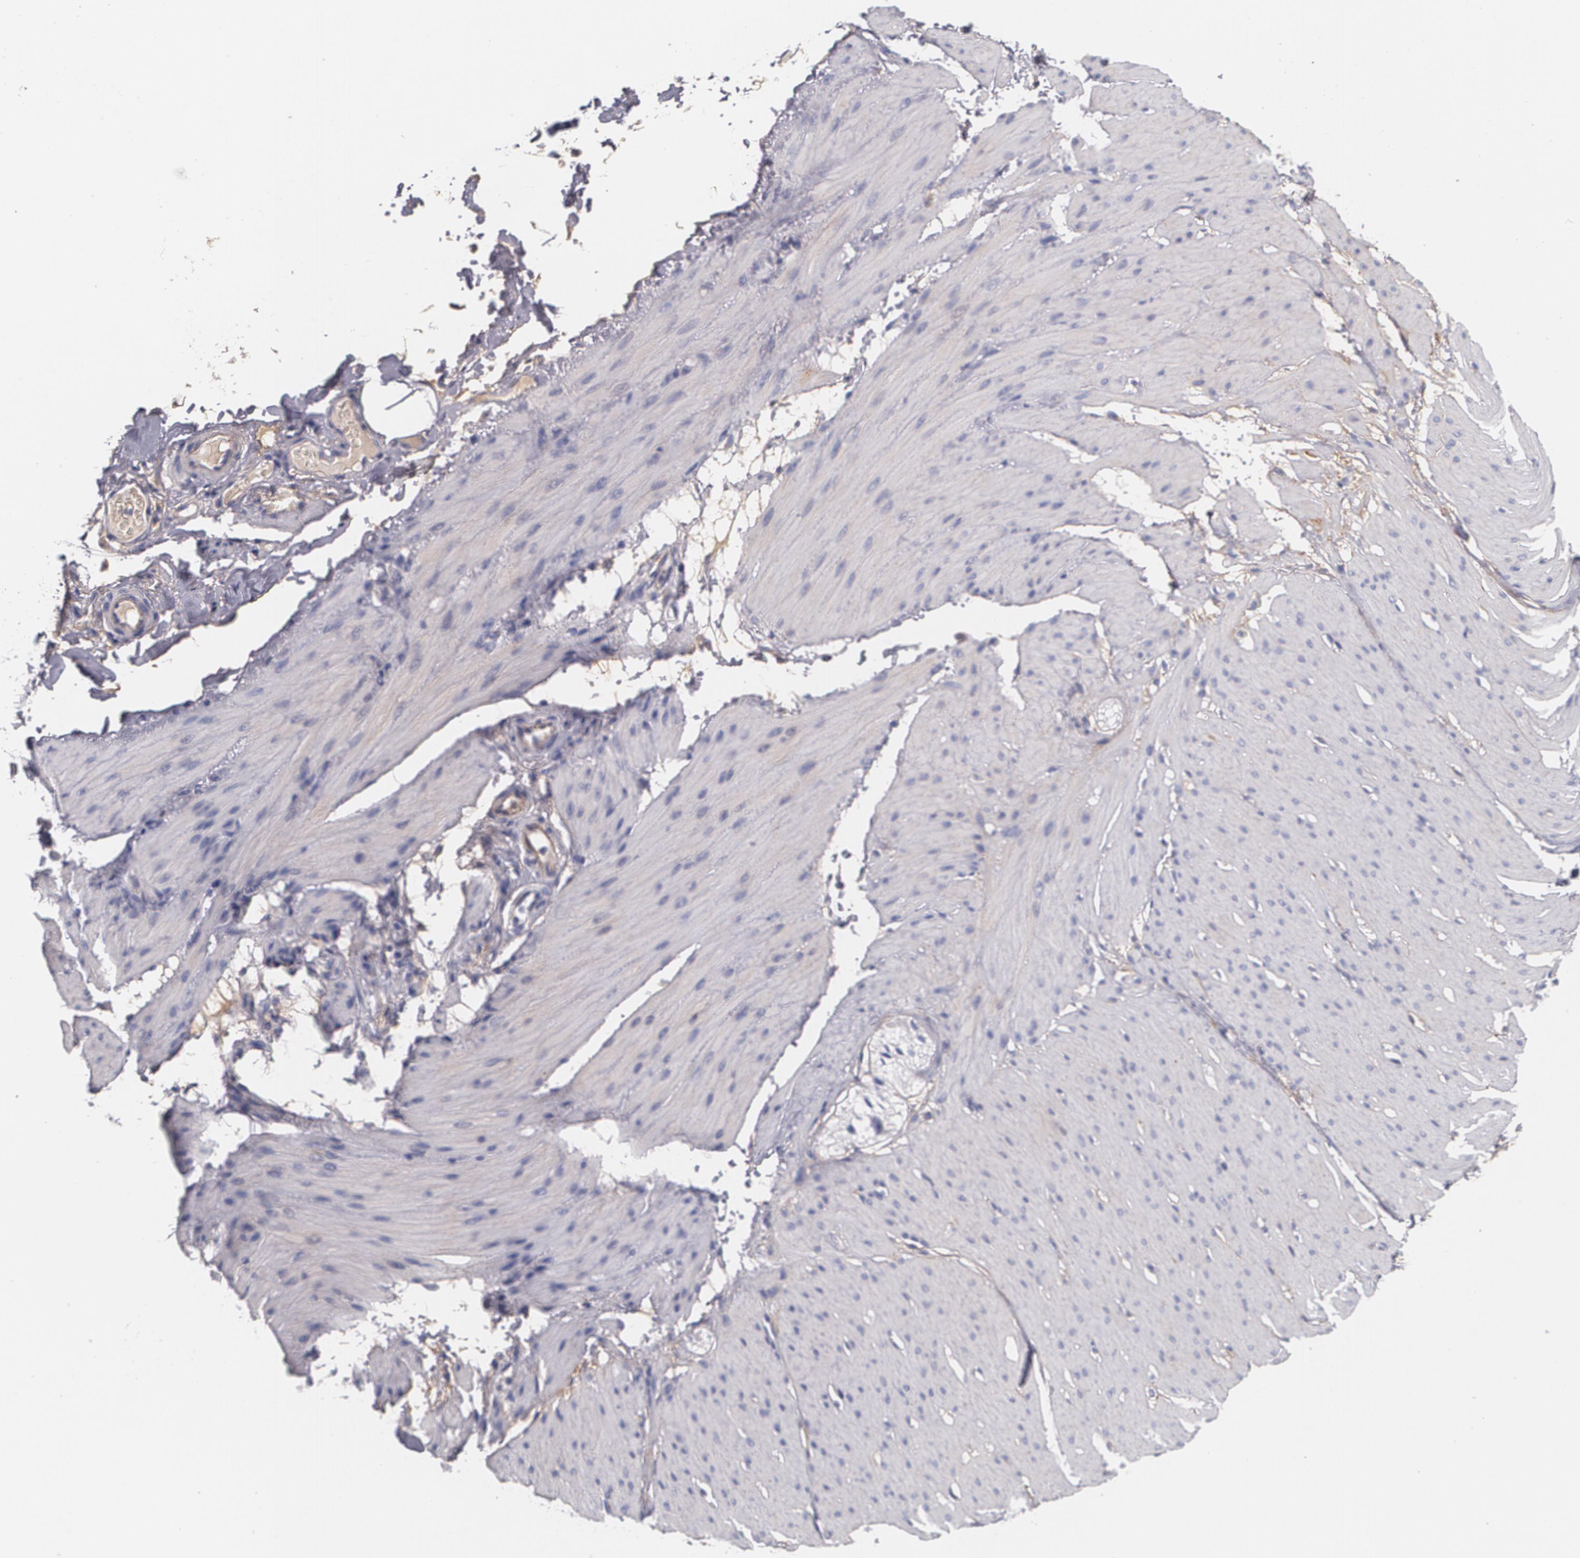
{"staining": {"intensity": "negative", "quantity": "none", "location": "none"}, "tissue": "smooth muscle", "cell_type": "Smooth muscle cells", "image_type": "normal", "snomed": [{"axis": "morphology", "description": "Normal tissue, NOS"}, {"axis": "topography", "description": "Smooth muscle"}, {"axis": "topography", "description": "Colon"}], "caption": "Immunohistochemistry histopathology image of normal human smooth muscle stained for a protein (brown), which shows no positivity in smooth muscle cells.", "gene": "FBLN1", "patient": {"sex": "male", "age": 67}}